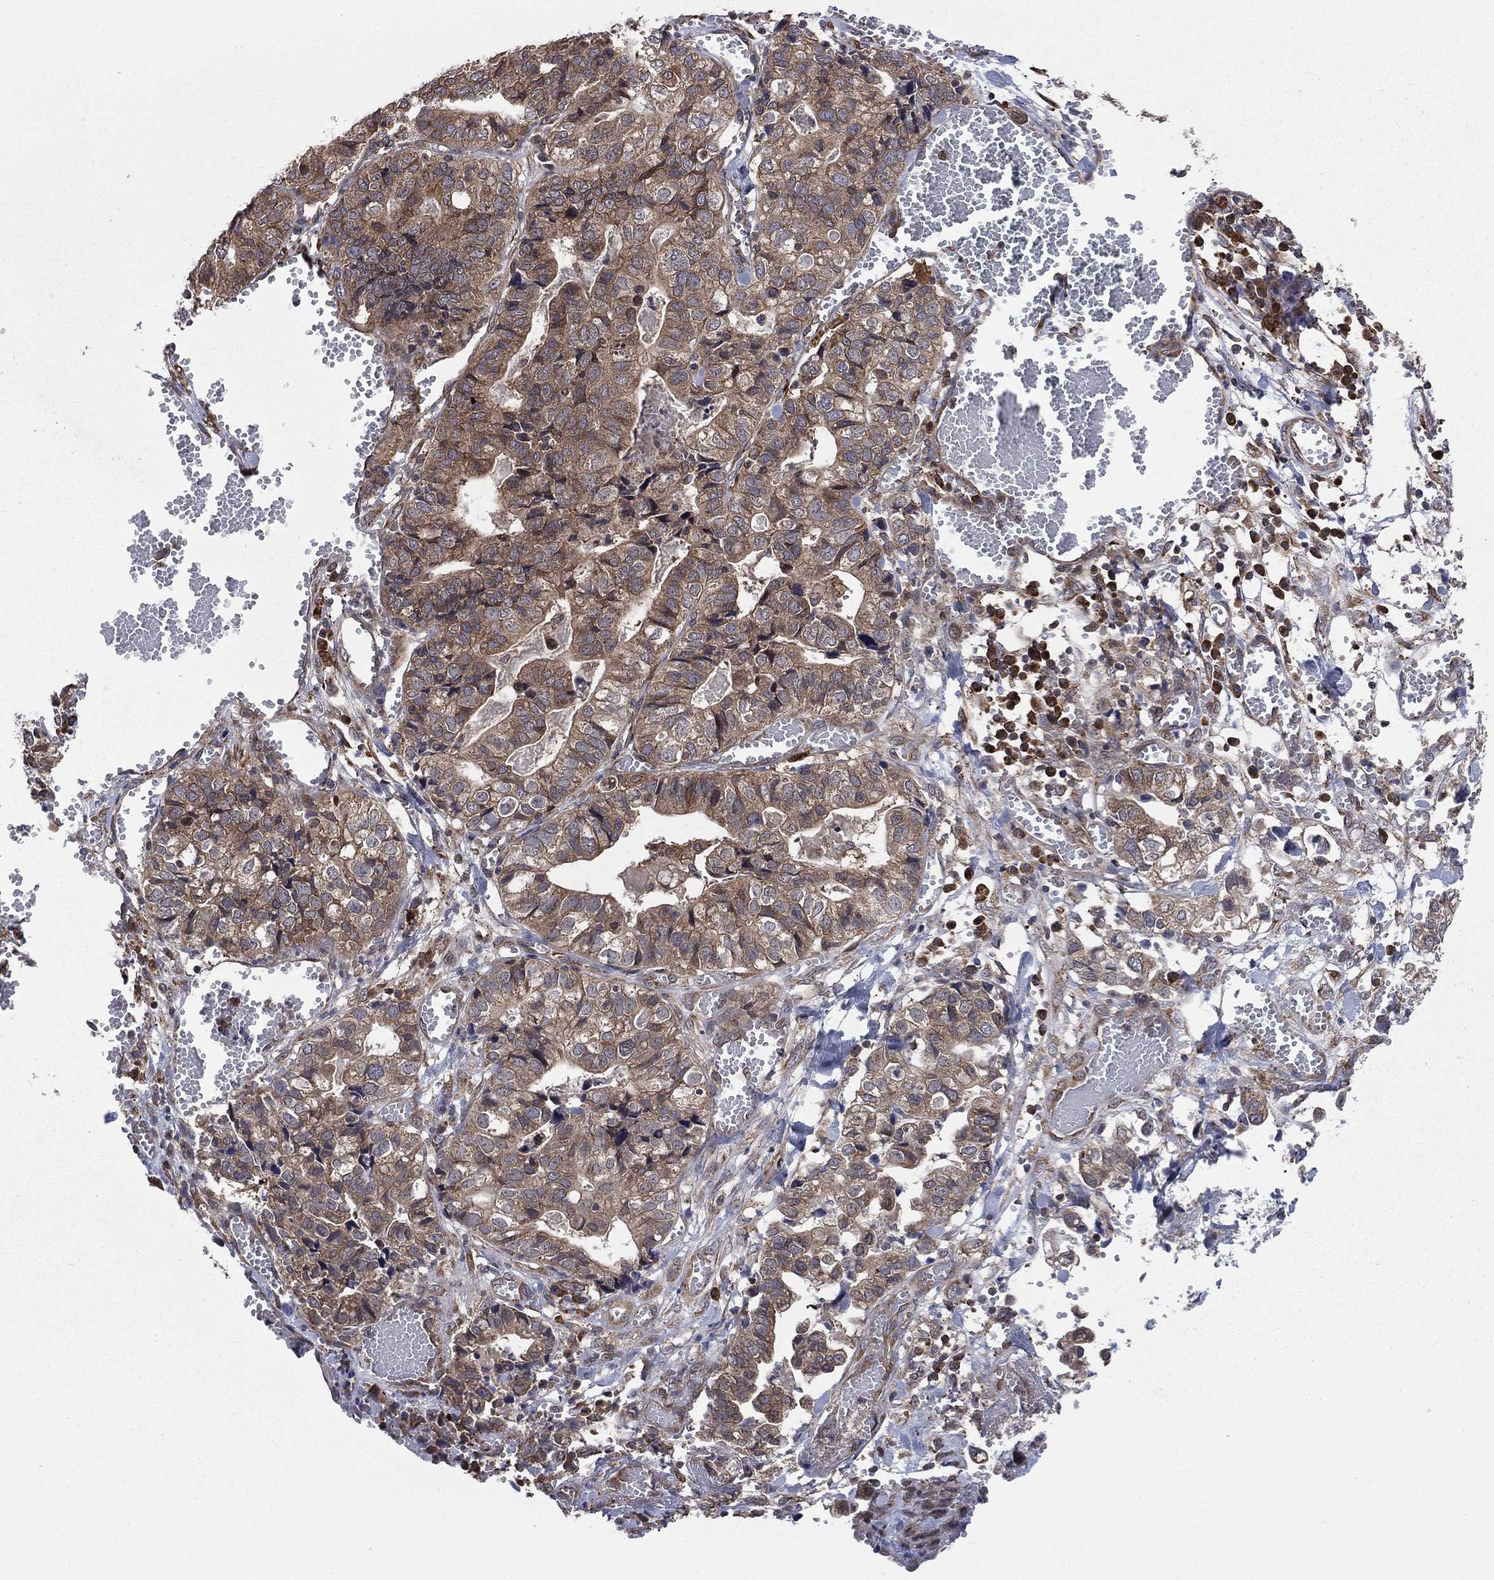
{"staining": {"intensity": "moderate", "quantity": "25%-75%", "location": "cytoplasmic/membranous"}, "tissue": "stomach cancer", "cell_type": "Tumor cells", "image_type": "cancer", "snomed": [{"axis": "morphology", "description": "Adenocarcinoma, NOS"}, {"axis": "topography", "description": "Stomach, upper"}], "caption": "Stomach cancer stained for a protein exhibits moderate cytoplasmic/membranous positivity in tumor cells.", "gene": "C2orf76", "patient": {"sex": "female", "age": 67}}